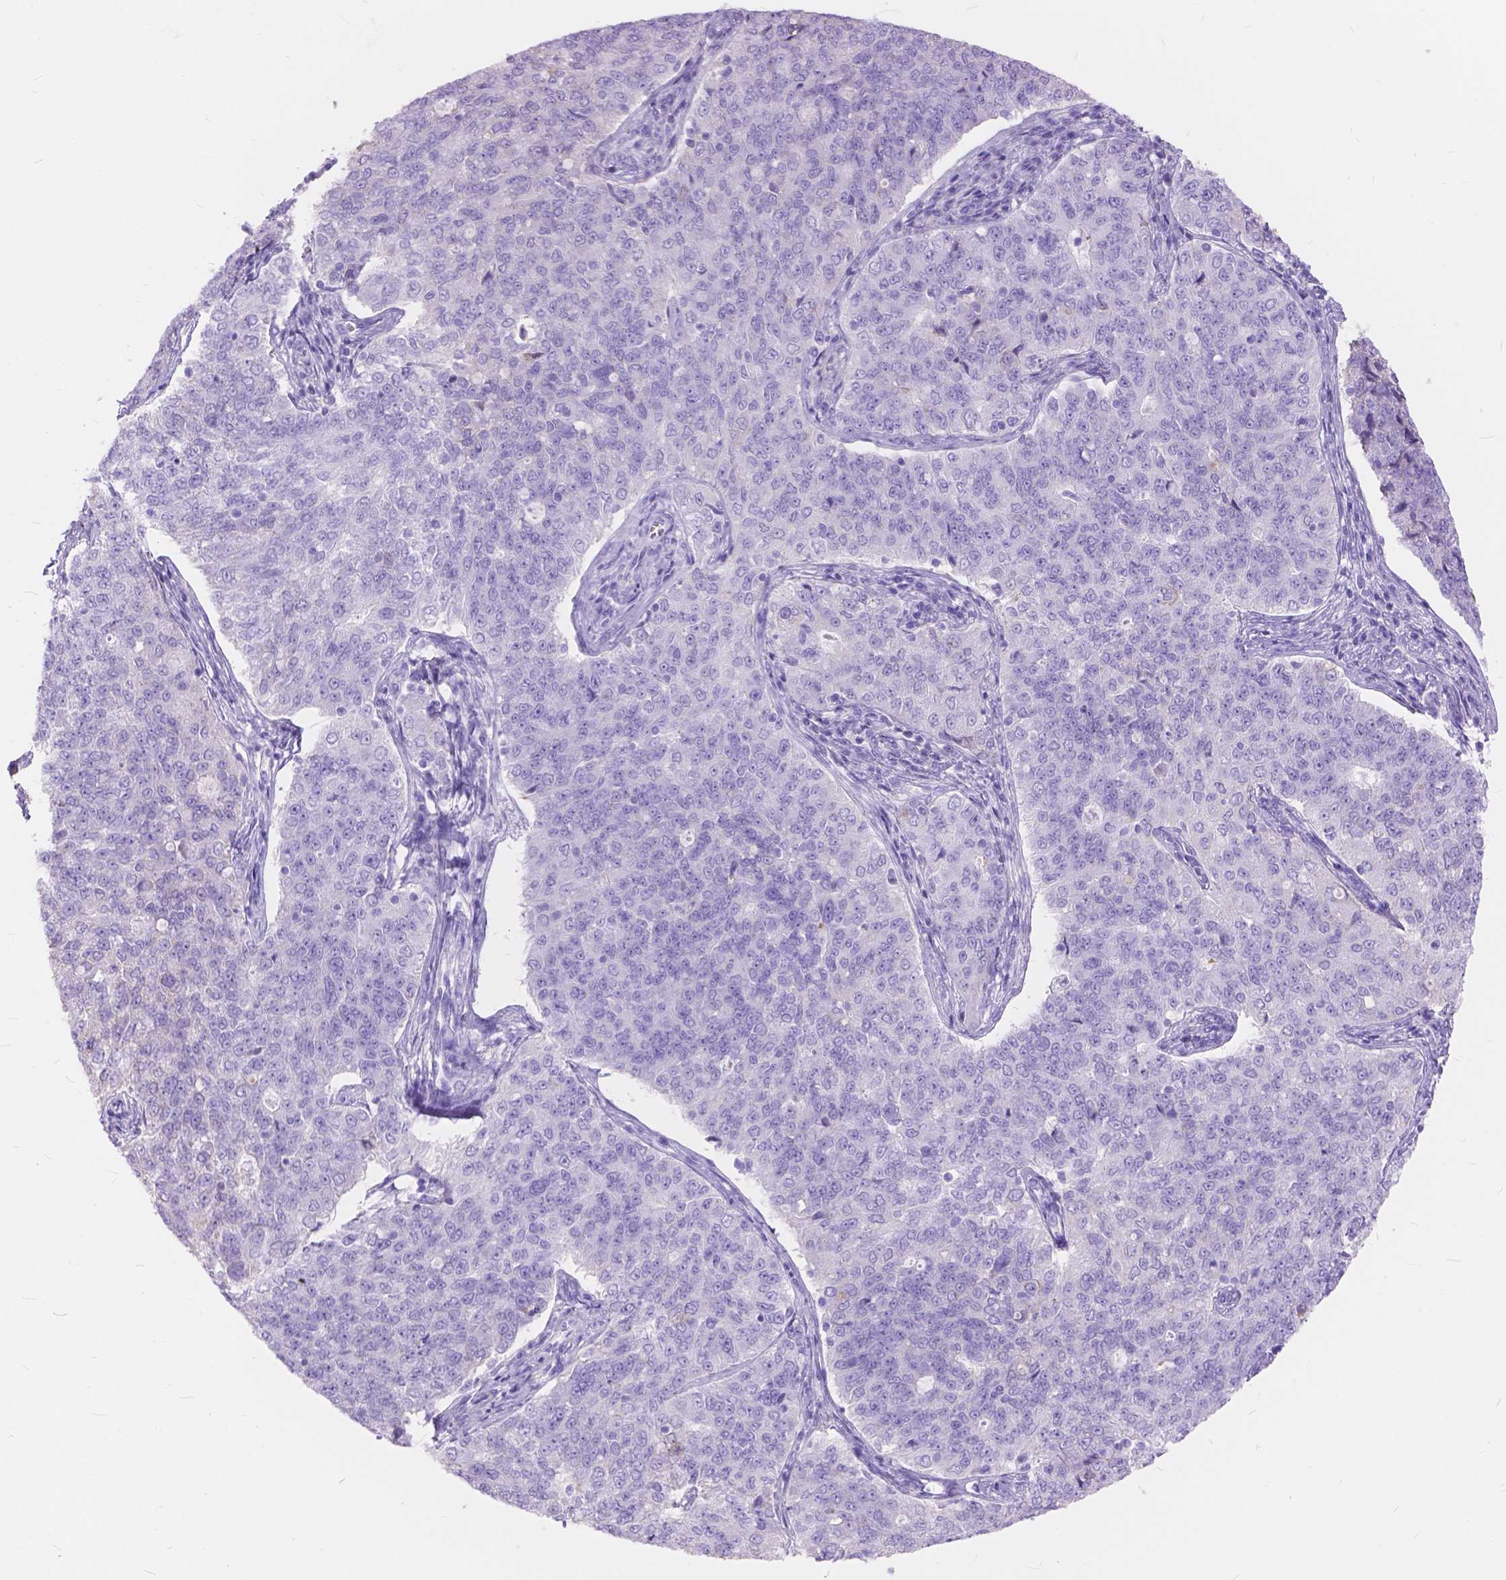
{"staining": {"intensity": "negative", "quantity": "none", "location": "none"}, "tissue": "endometrial cancer", "cell_type": "Tumor cells", "image_type": "cancer", "snomed": [{"axis": "morphology", "description": "Adenocarcinoma, NOS"}, {"axis": "topography", "description": "Endometrium"}], "caption": "DAB (3,3'-diaminobenzidine) immunohistochemical staining of human endometrial cancer reveals no significant expression in tumor cells.", "gene": "FOXL2", "patient": {"sex": "female", "age": 43}}